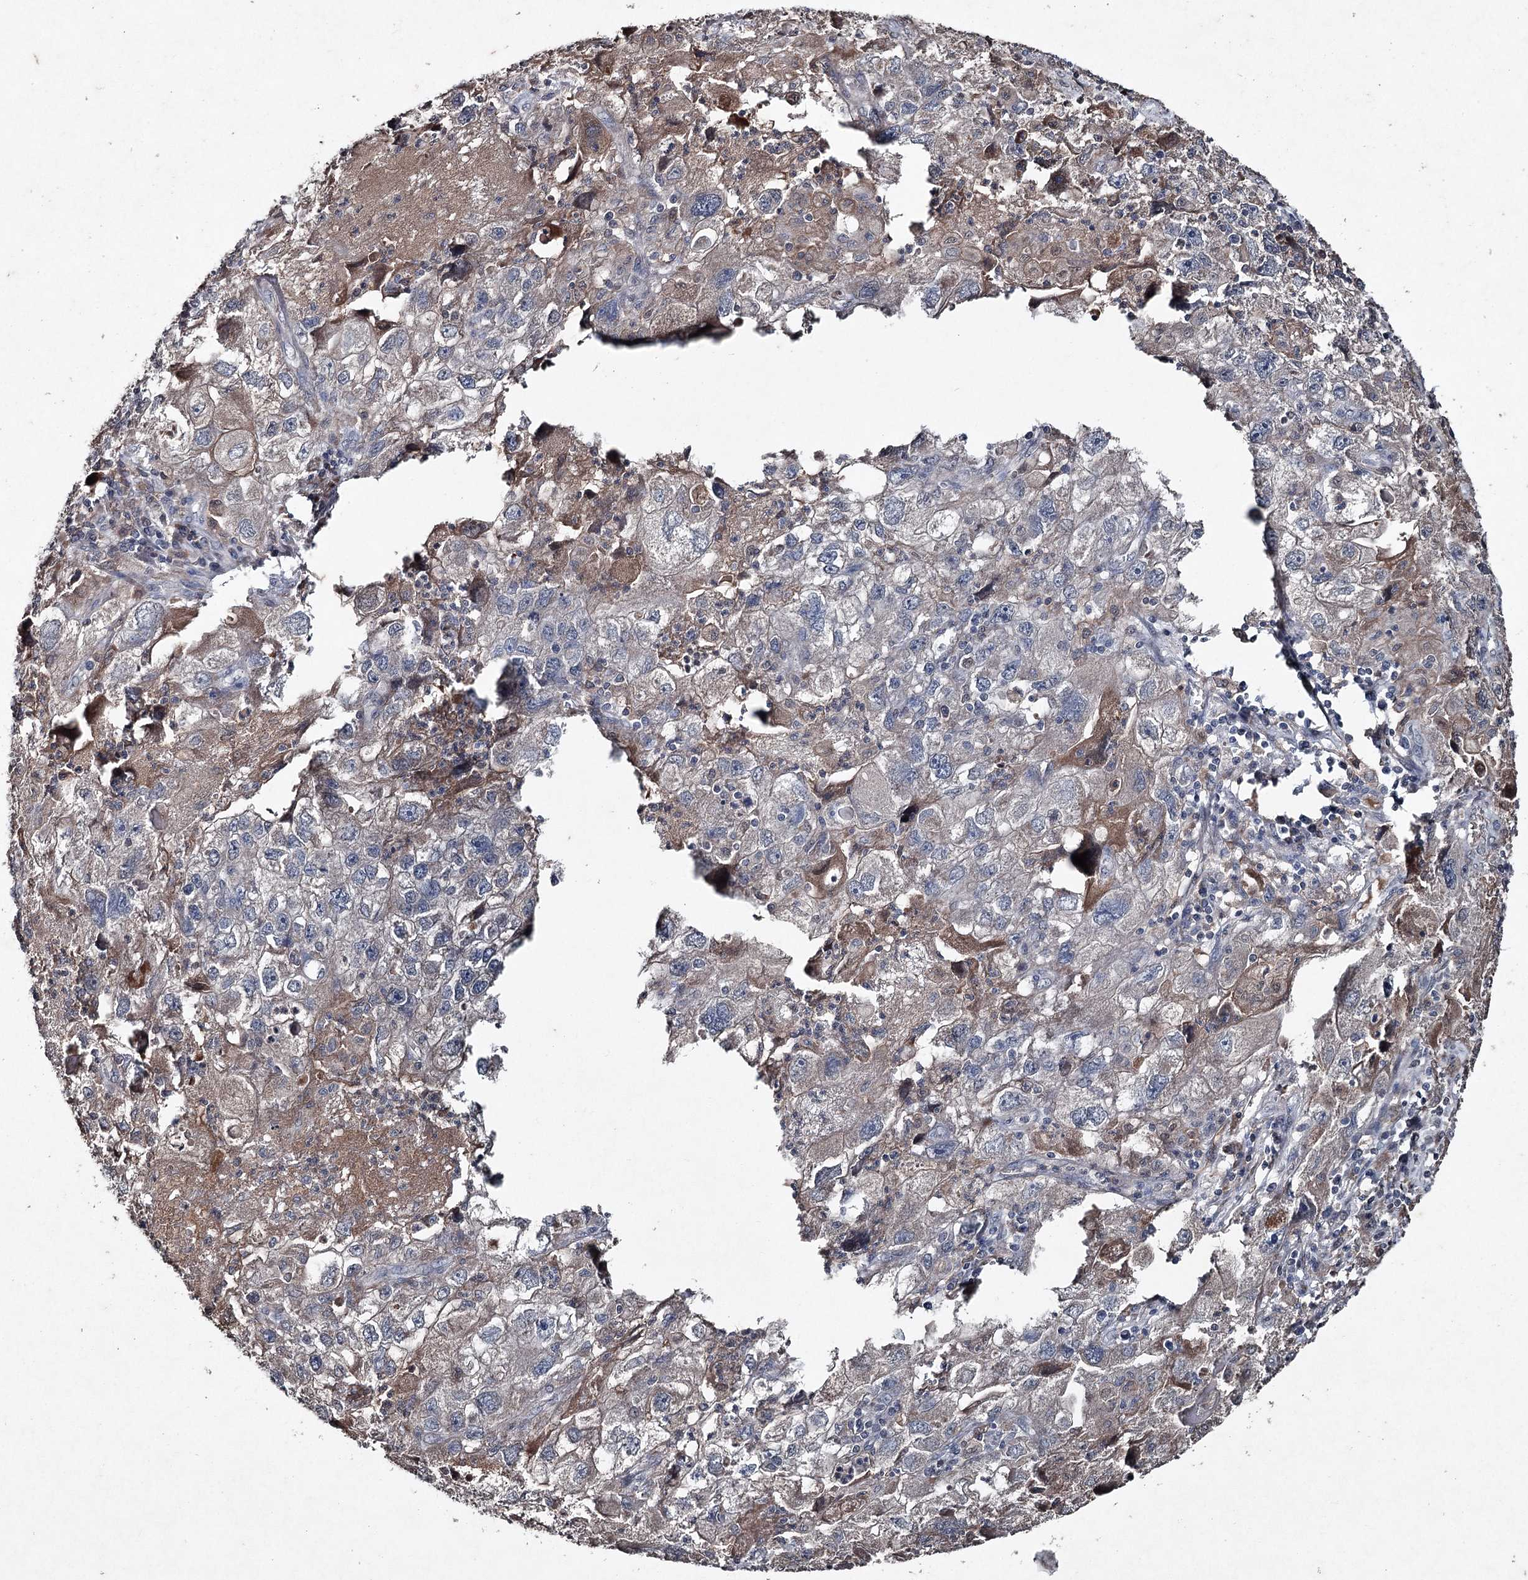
{"staining": {"intensity": "weak", "quantity": "<25%", "location": "cytoplasmic/membranous"}, "tissue": "endometrial cancer", "cell_type": "Tumor cells", "image_type": "cancer", "snomed": [{"axis": "morphology", "description": "Adenocarcinoma, NOS"}, {"axis": "topography", "description": "Endometrium"}], "caption": "IHC photomicrograph of neoplastic tissue: endometrial cancer (adenocarcinoma) stained with DAB (3,3'-diaminobenzidine) exhibits no significant protein expression in tumor cells. (DAB immunohistochemistry (IHC) visualized using brightfield microscopy, high magnification).", "gene": "PGLYRP2", "patient": {"sex": "female", "age": 49}}